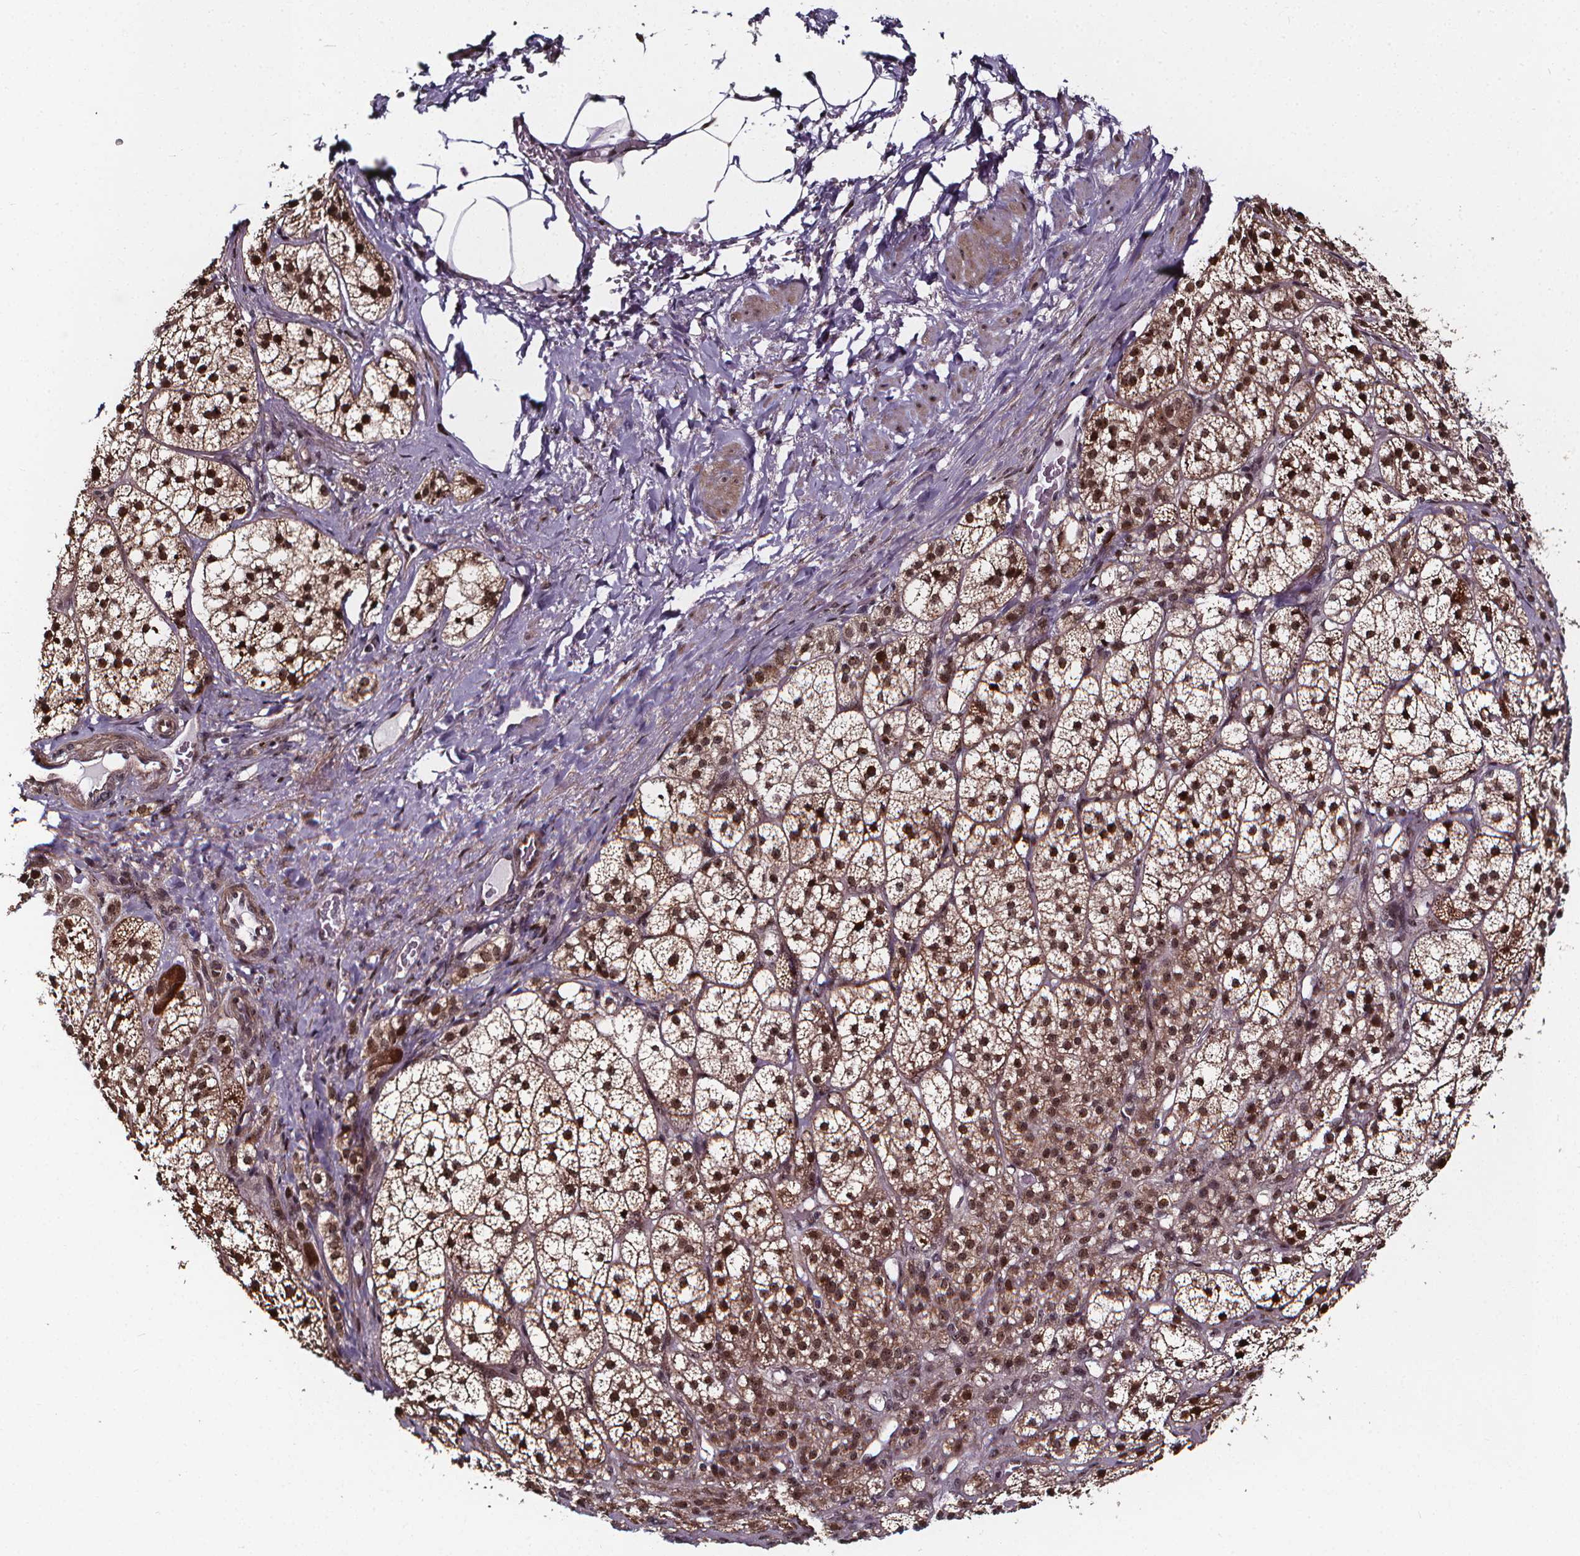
{"staining": {"intensity": "moderate", "quantity": ">75%", "location": "cytoplasmic/membranous,nuclear"}, "tissue": "adrenal gland", "cell_type": "Glandular cells", "image_type": "normal", "snomed": [{"axis": "morphology", "description": "Normal tissue, NOS"}, {"axis": "topography", "description": "Adrenal gland"}], "caption": "DAB immunohistochemical staining of unremarkable adrenal gland reveals moderate cytoplasmic/membranous,nuclear protein expression in approximately >75% of glandular cells. (IHC, brightfield microscopy, high magnification).", "gene": "DDIT3", "patient": {"sex": "female", "age": 60}}